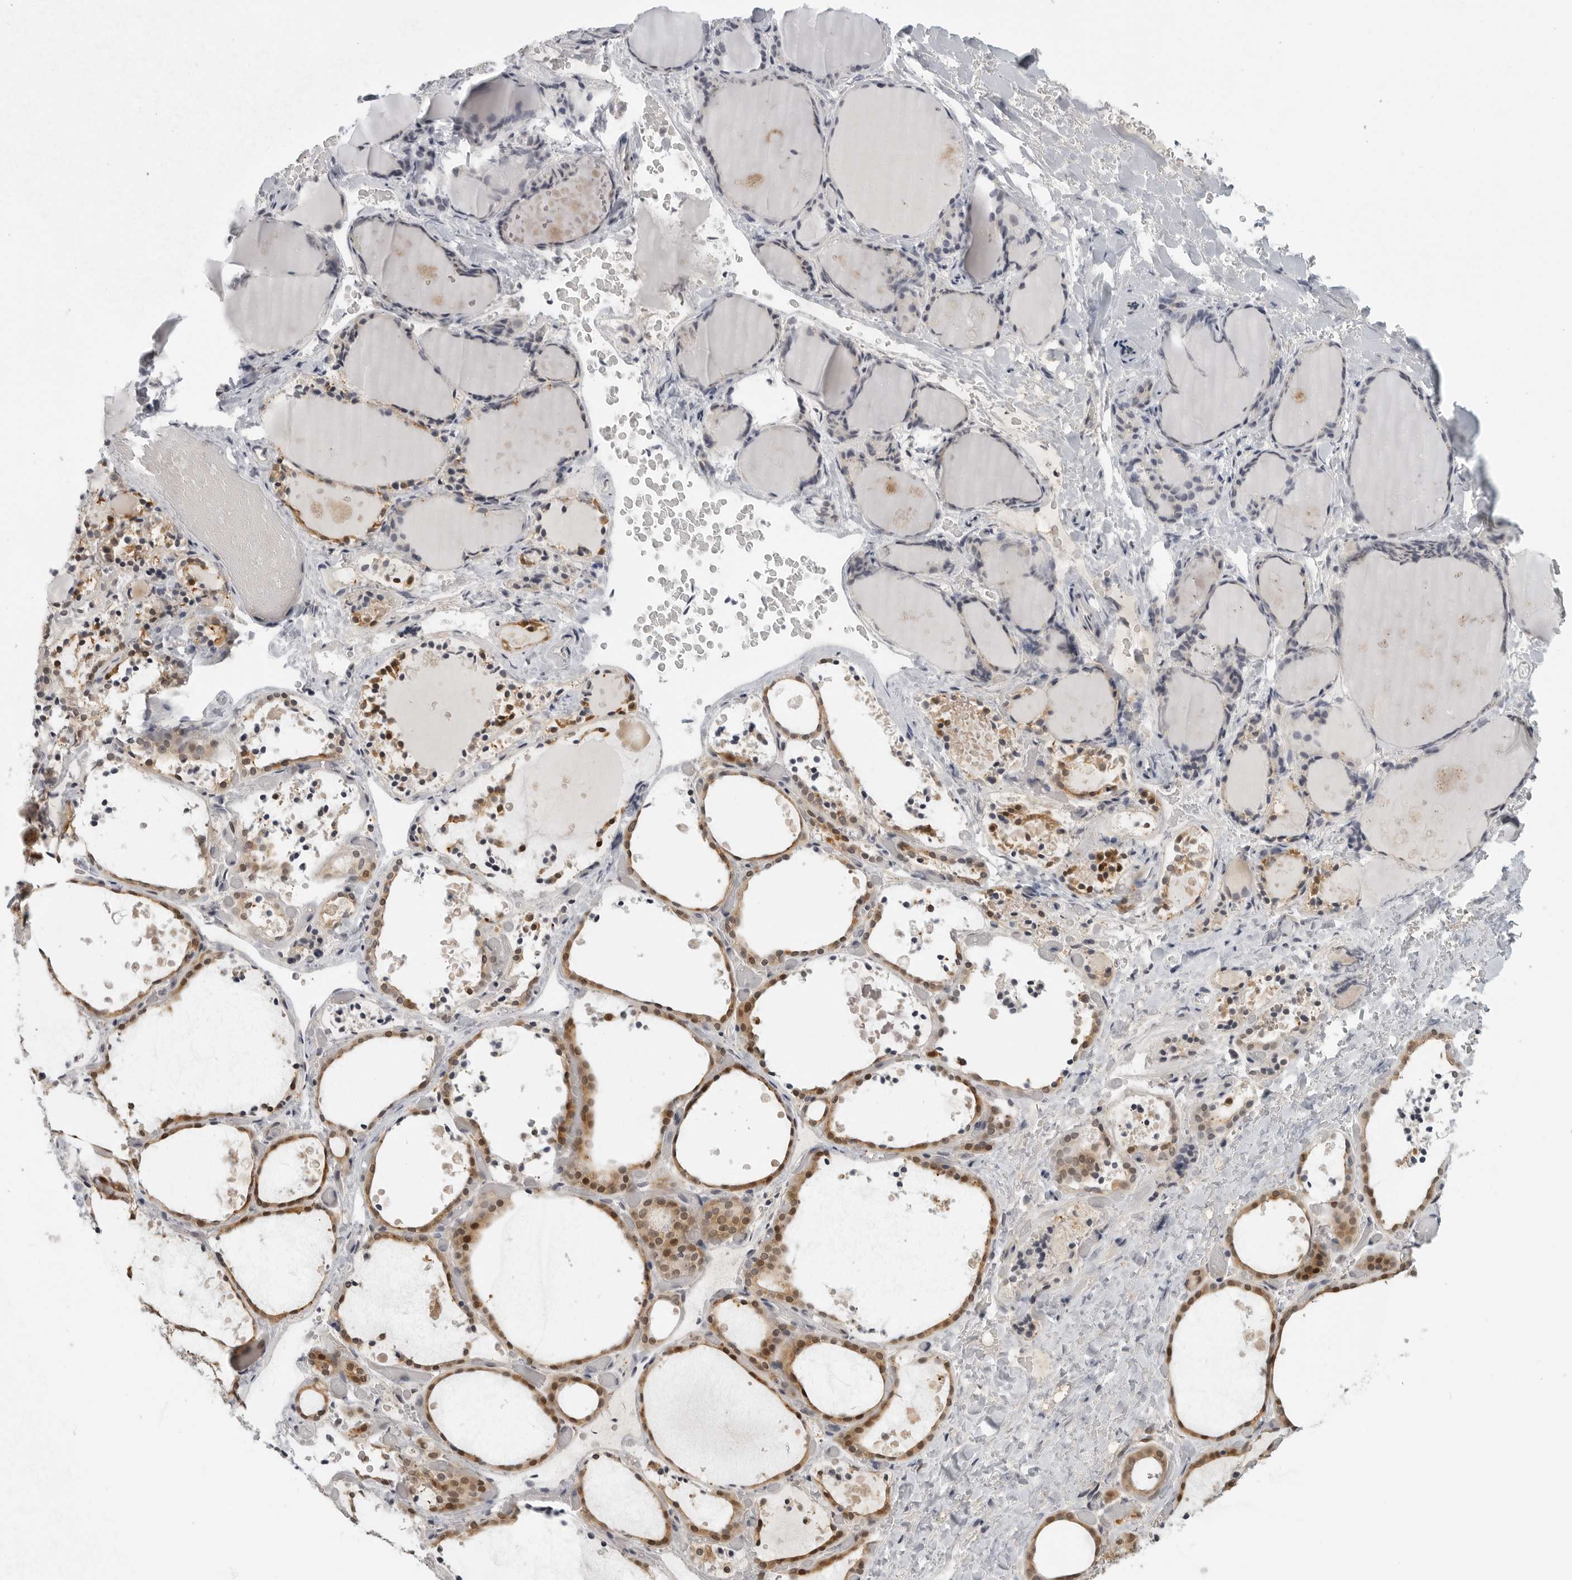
{"staining": {"intensity": "moderate", "quantity": ">75%", "location": "cytoplasmic/membranous,nuclear"}, "tissue": "thyroid gland", "cell_type": "Glandular cells", "image_type": "normal", "snomed": [{"axis": "morphology", "description": "Normal tissue, NOS"}, {"axis": "topography", "description": "Thyroid gland"}], "caption": "DAB (3,3'-diaminobenzidine) immunohistochemical staining of normal thyroid gland displays moderate cytoplasmic/membranous,nuclear protein staining in about >75% of glandular cells.", "gene": "CTIF", "patient": {"sex": "female", "age": 44}}